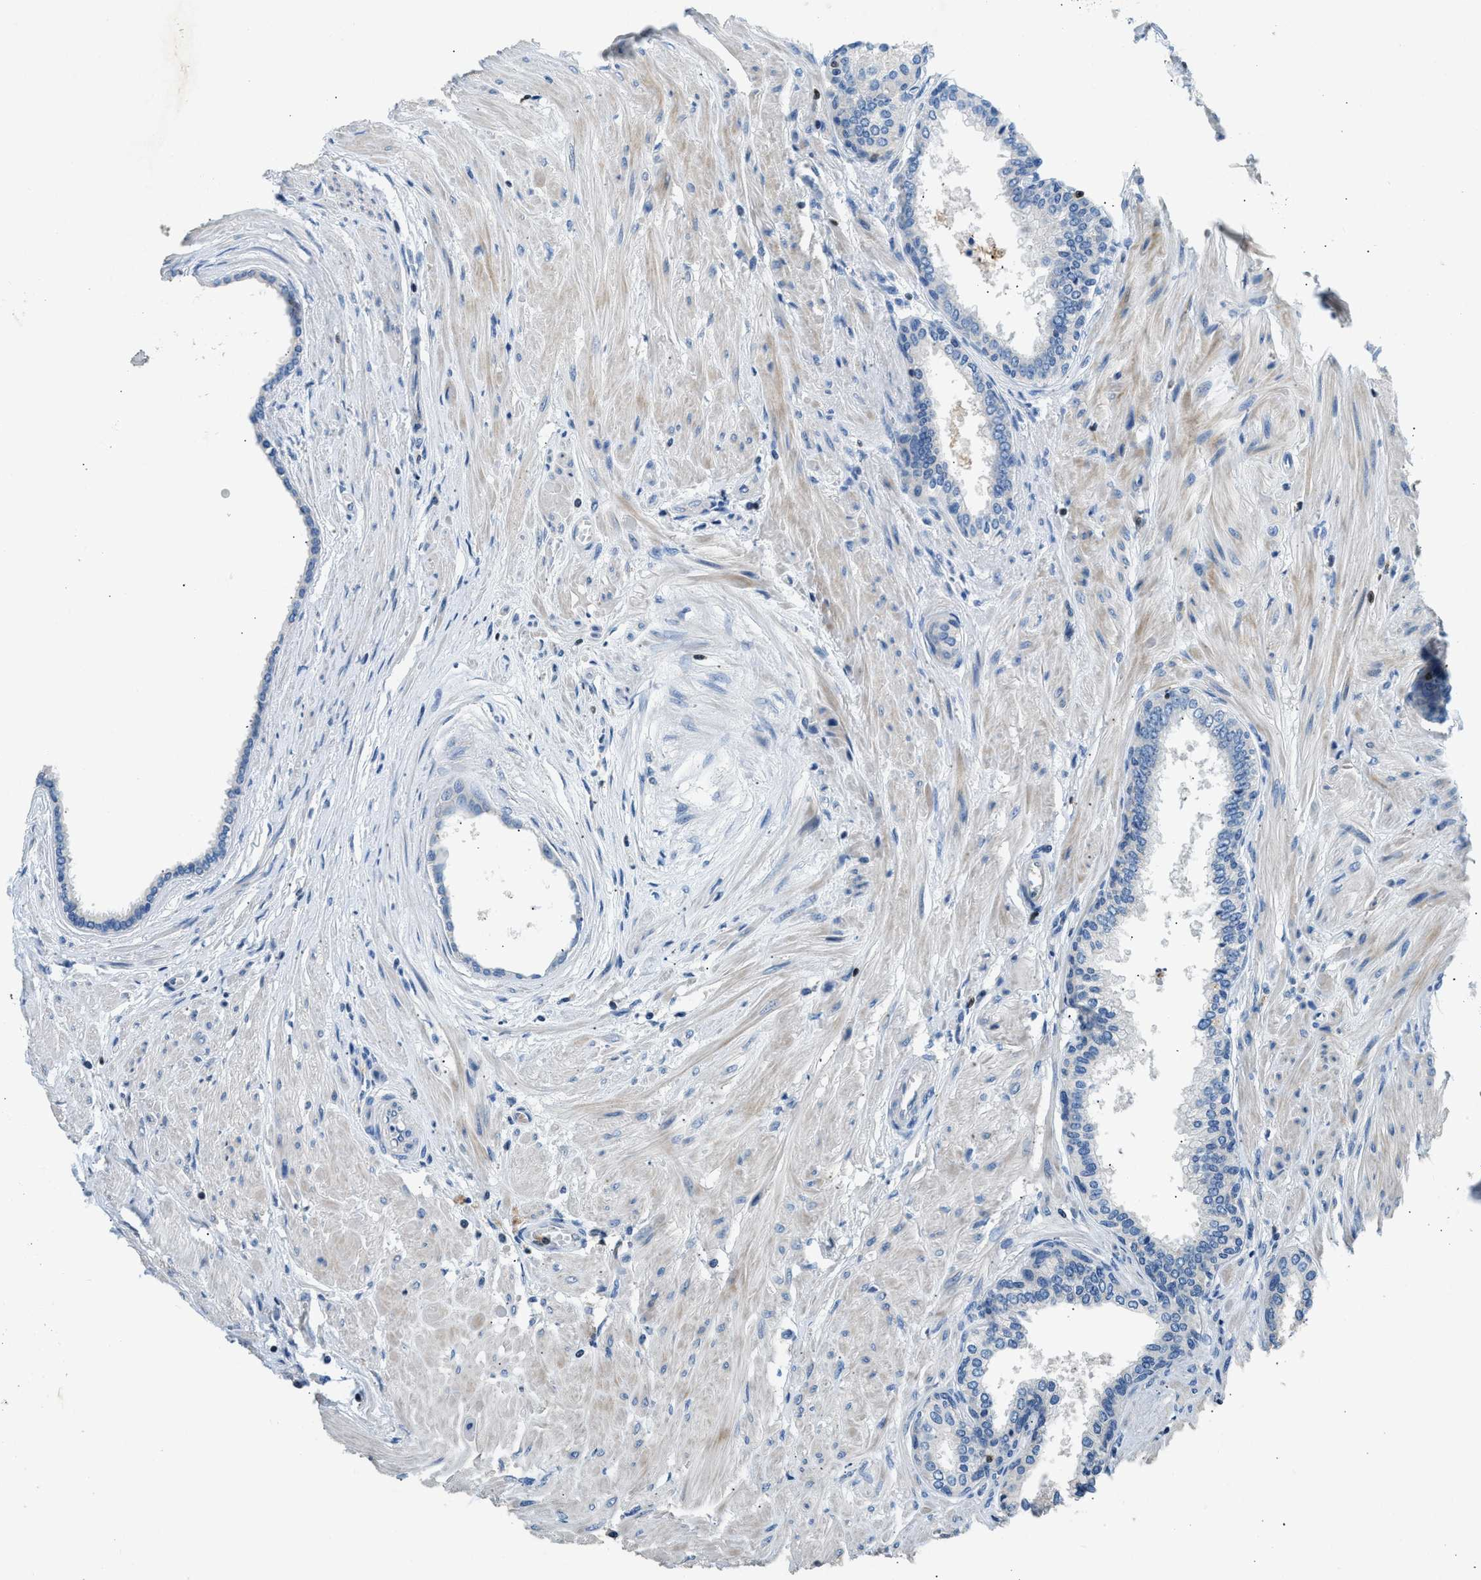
{"staining": {"intensity": "negative", "quantity": "none", "location": "none"}, "tissue": "prostate cancer", "cell_type": "Tumor cells", "image_type": "cancer", "snomed": [{"axis": "morphology", "description": "Adenocarcinoma, Low grade"}, {"axis": "topography", "description": "Prostate"}], "caption": "Micrograph shows no significant protein staining in tumor cells of adenocarcinoma (low-grade) (prostate).", "gene": "TOX", "patient": {"sex": "male", "age": 57}}